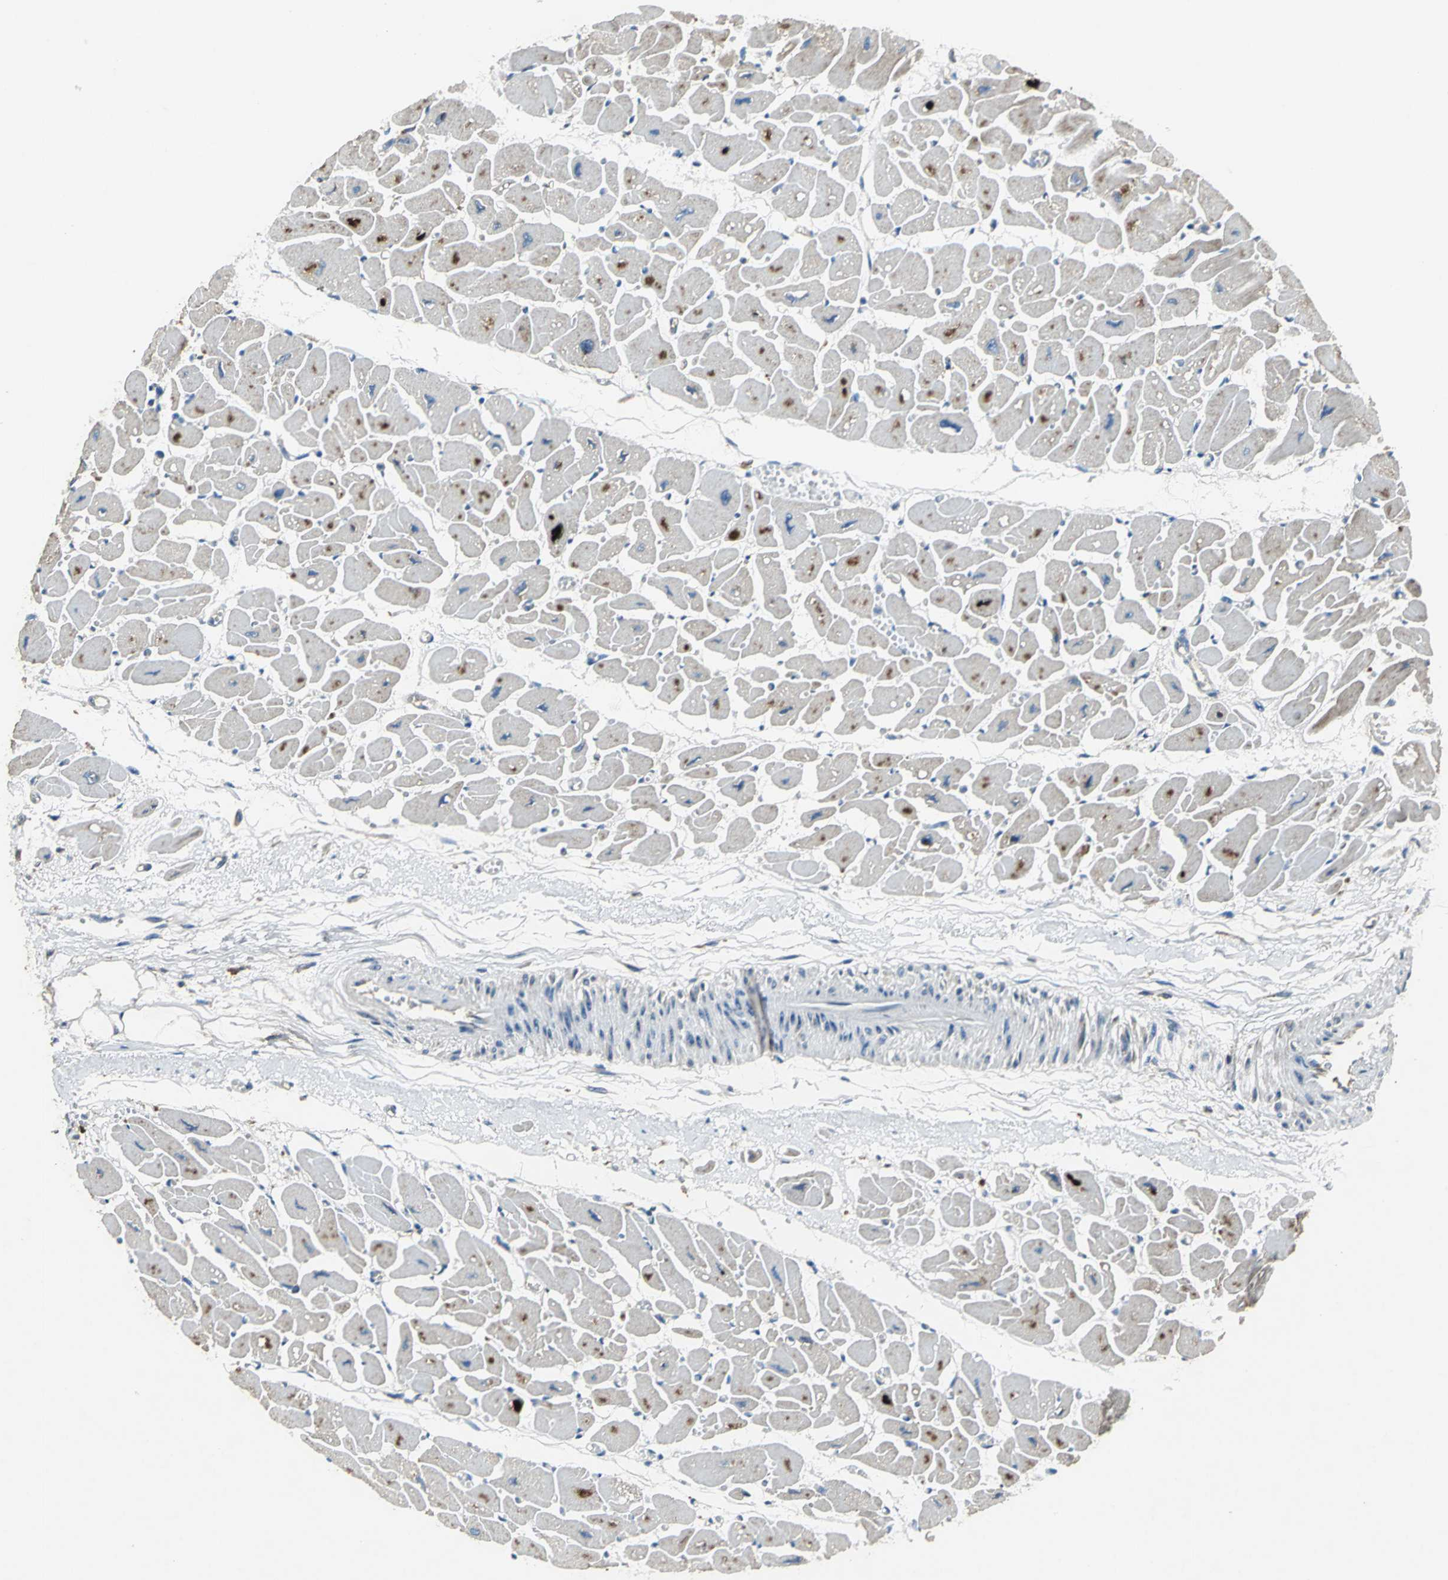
{"staining": {"intensity": "moderate", "quantity": "<25%", "location": "cytoplasmic/membranous"}, "tissue": "heart muscle", "cell_type": "Cardiomyocytes", "image_type": "normal", "snomed": [{"axis": "morphology", "description": "Normal tissue, NOS"}, {"axis": "topography", "description": "Heart"}], "caption": "The image exhibits staining of benign heart muscle, revealing moderate cytoplasmic/membranous protein positivity (brown color) within cardiomyocytes. (Stains: DAB (3,3'-diaminobenzidine) in brown, nuclei in blue, Microscopy: brightfield microscopy at high magnification).", "gene": "HEPH", "patient": {"sex": "female", "age": 54}}